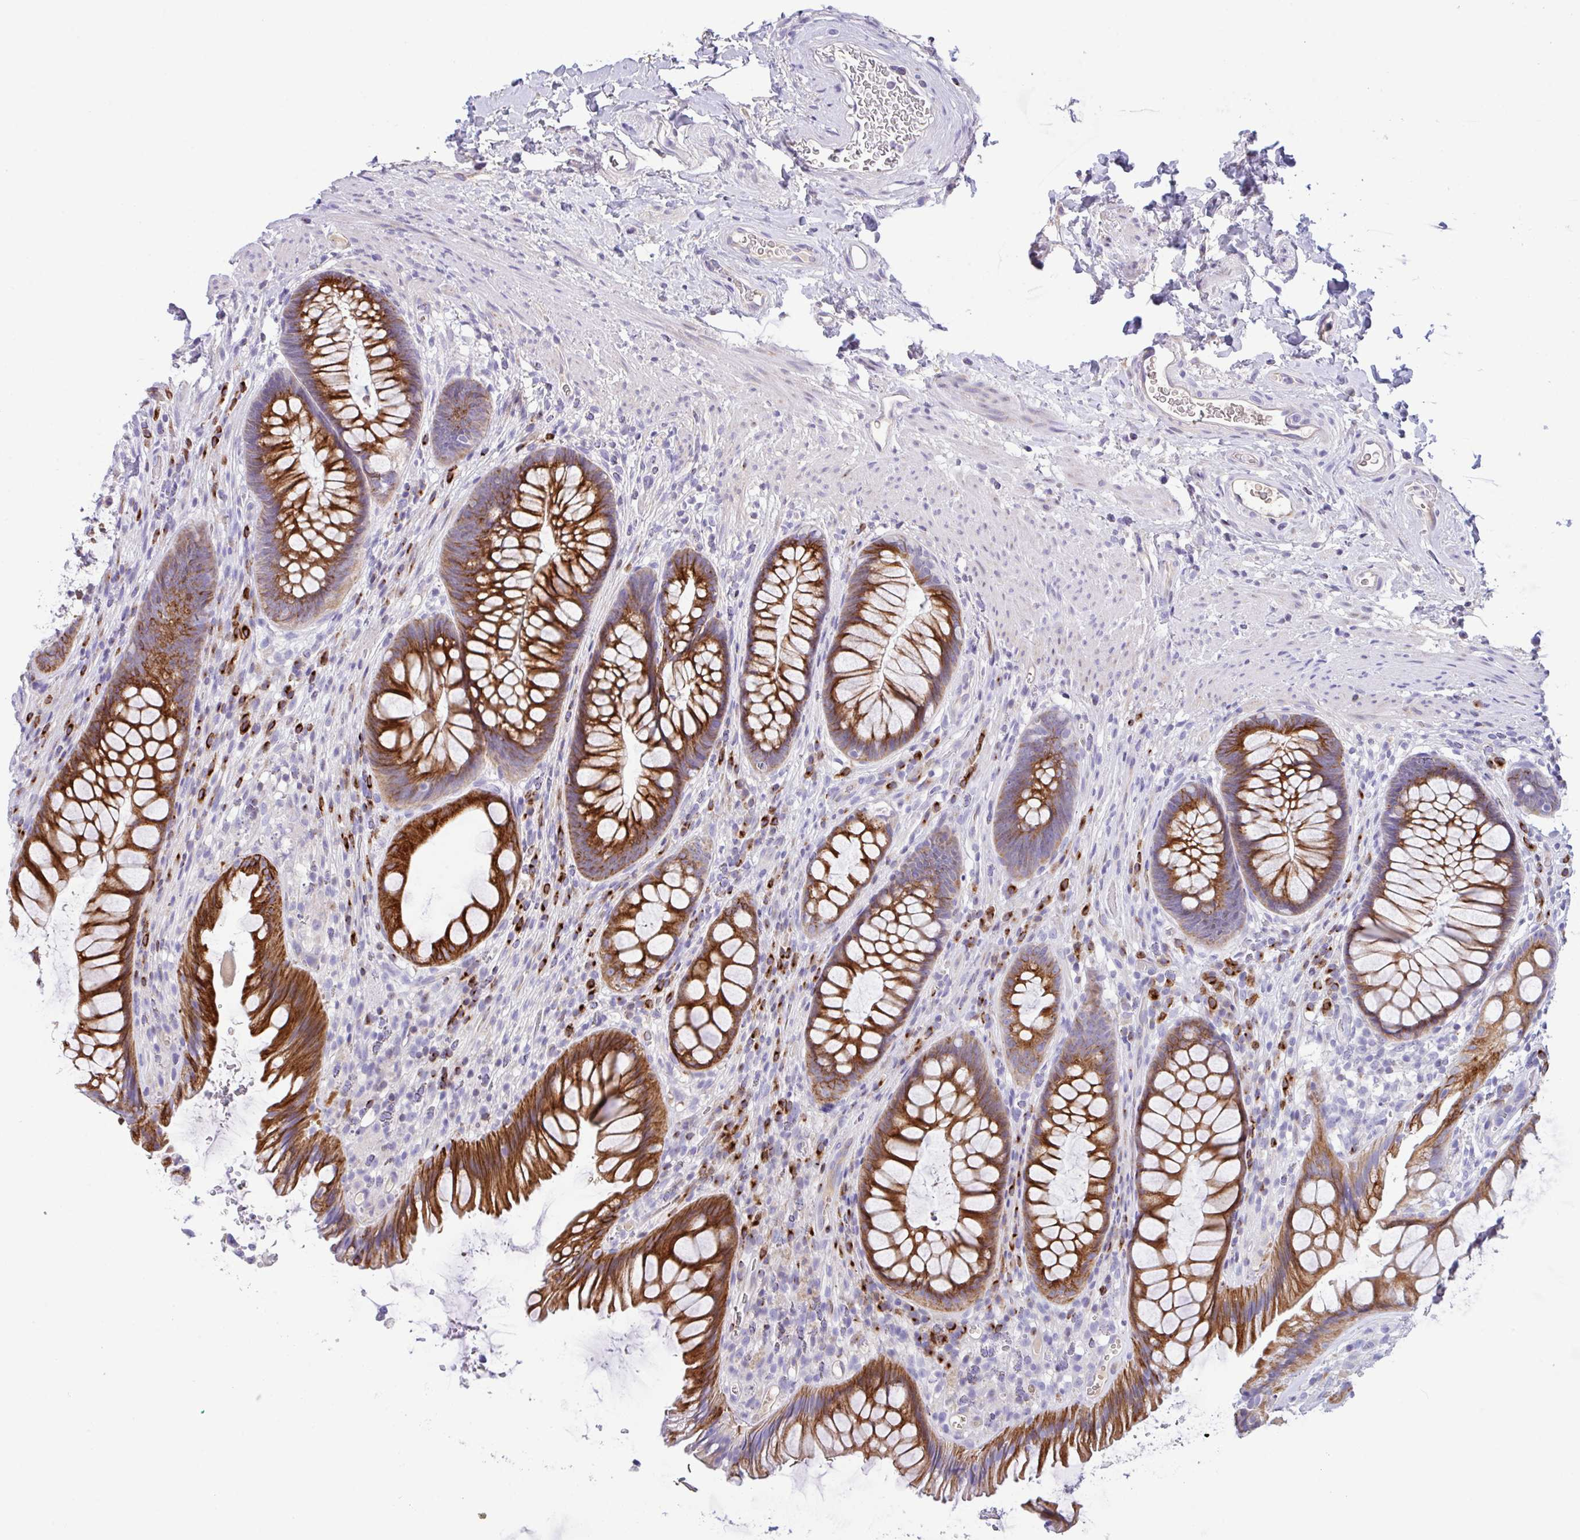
{"staining": {"intensity": "strong", "quantity": ">75%", "location": "cytoplasmic/membranous"}, "tissue": "rectum", "cell_type": "Glandular cells", "image_type": "normal", "snomed": [{"axis": "morphology", "description": "Normal tissue, NOS"}, {"axis": "topography", "description": "Rectum"}], "caption": "Normal rectum exhibits strong cytoplasmic/membranous staining in approximately >75% of glandular cells Immunohistochemistry stains the protein of interest in brown and the nuclei are stained blue..", "gene": "FBXL20", "patient": {"sex": "male", "age": 53}}